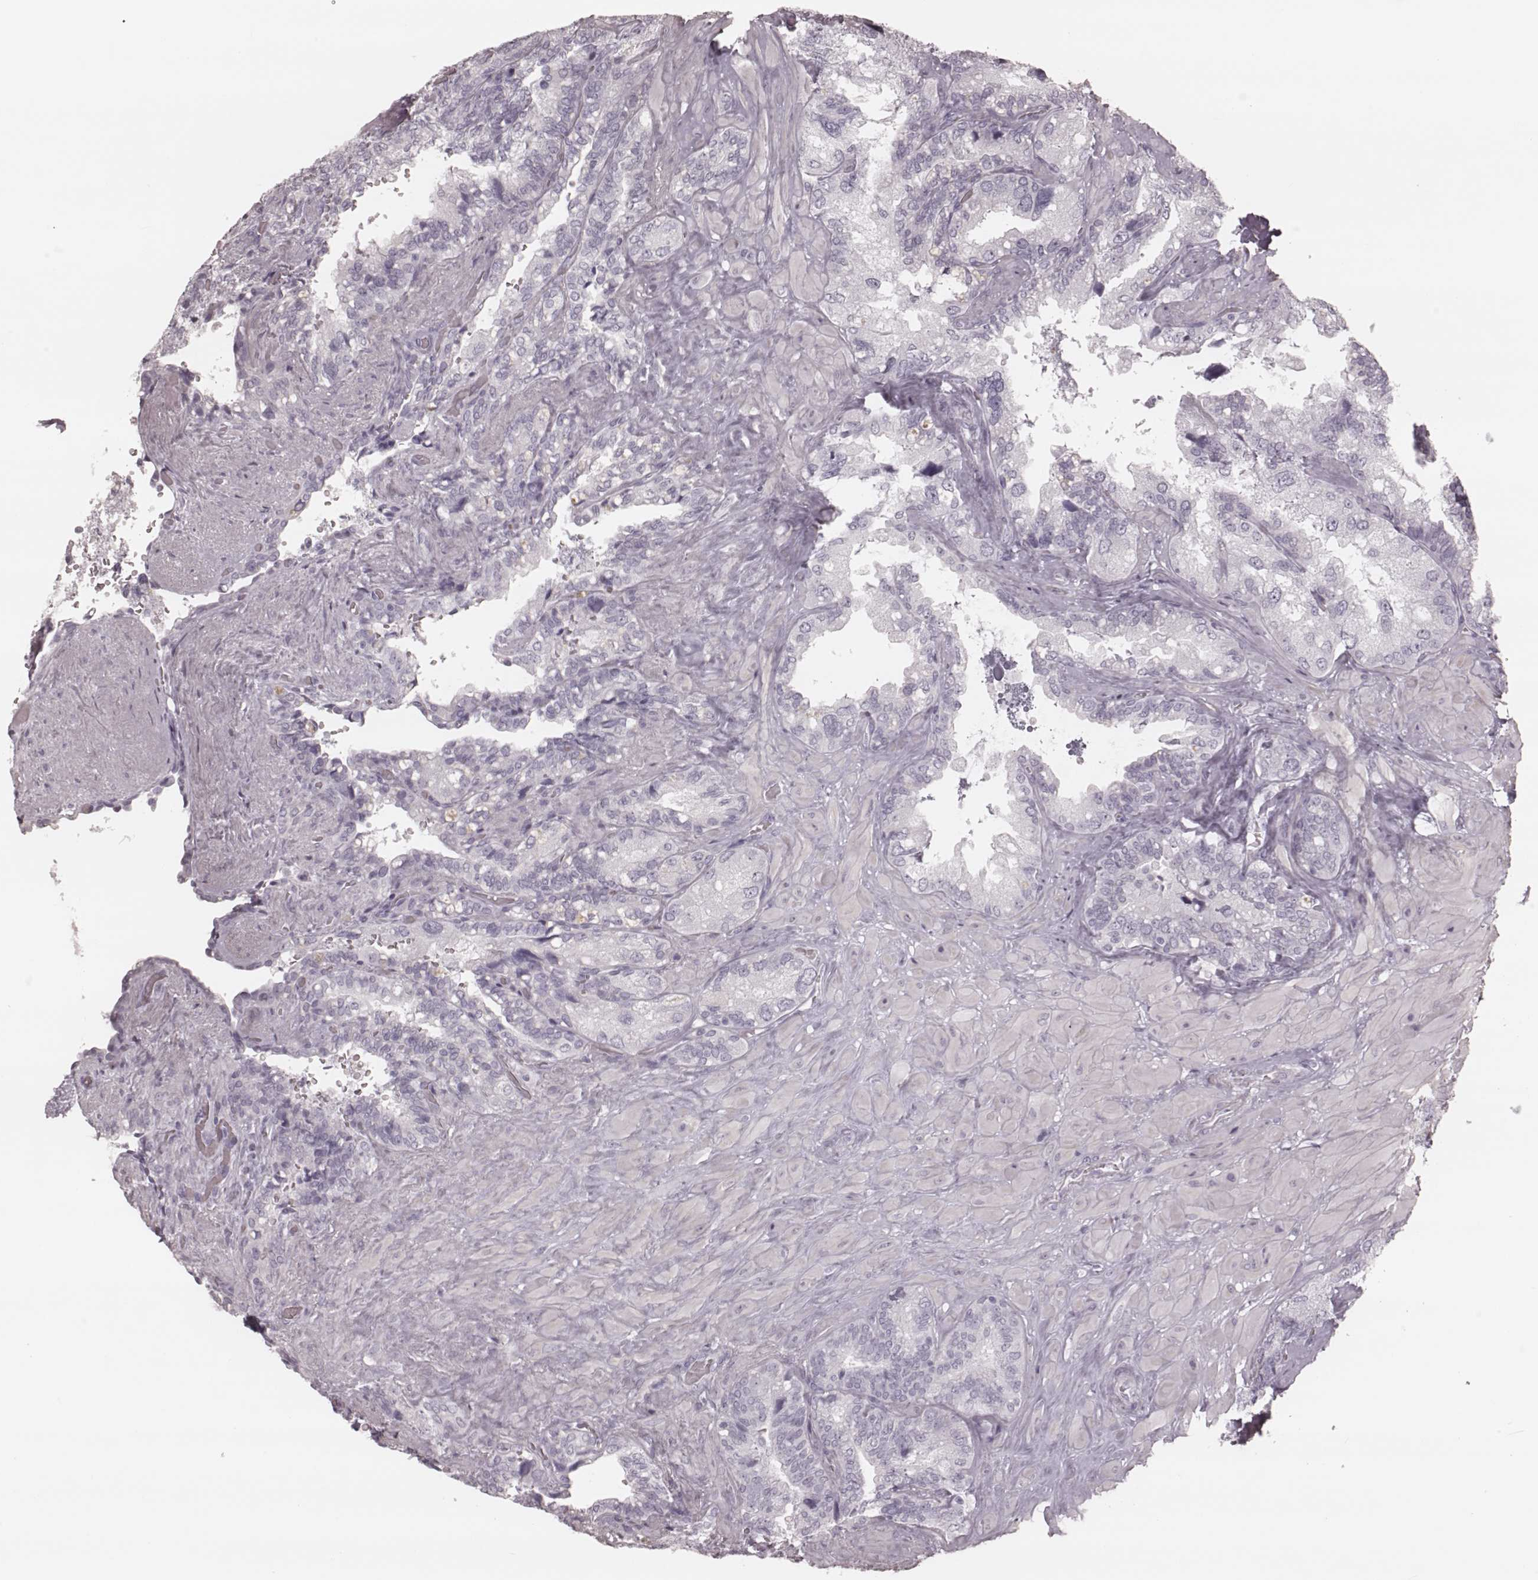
{"staining": {"intensity": "negative", "quantity": "none", "location": "none"}, "tissue": "seminal vesicle", "cell_type": "Glandular cells", "image_type": "normal", "snomed": [{"axis": "morphology", "description": "Normal tissue, NOS"}, {"axis": "topography", "description": "Seminal veicle"}], "caption": "The histopathology image reveals no significant staining in glandular cells of seminal vesicle.", "gene": "KRT74", "patient": {"sex": "male", "age": 69}}